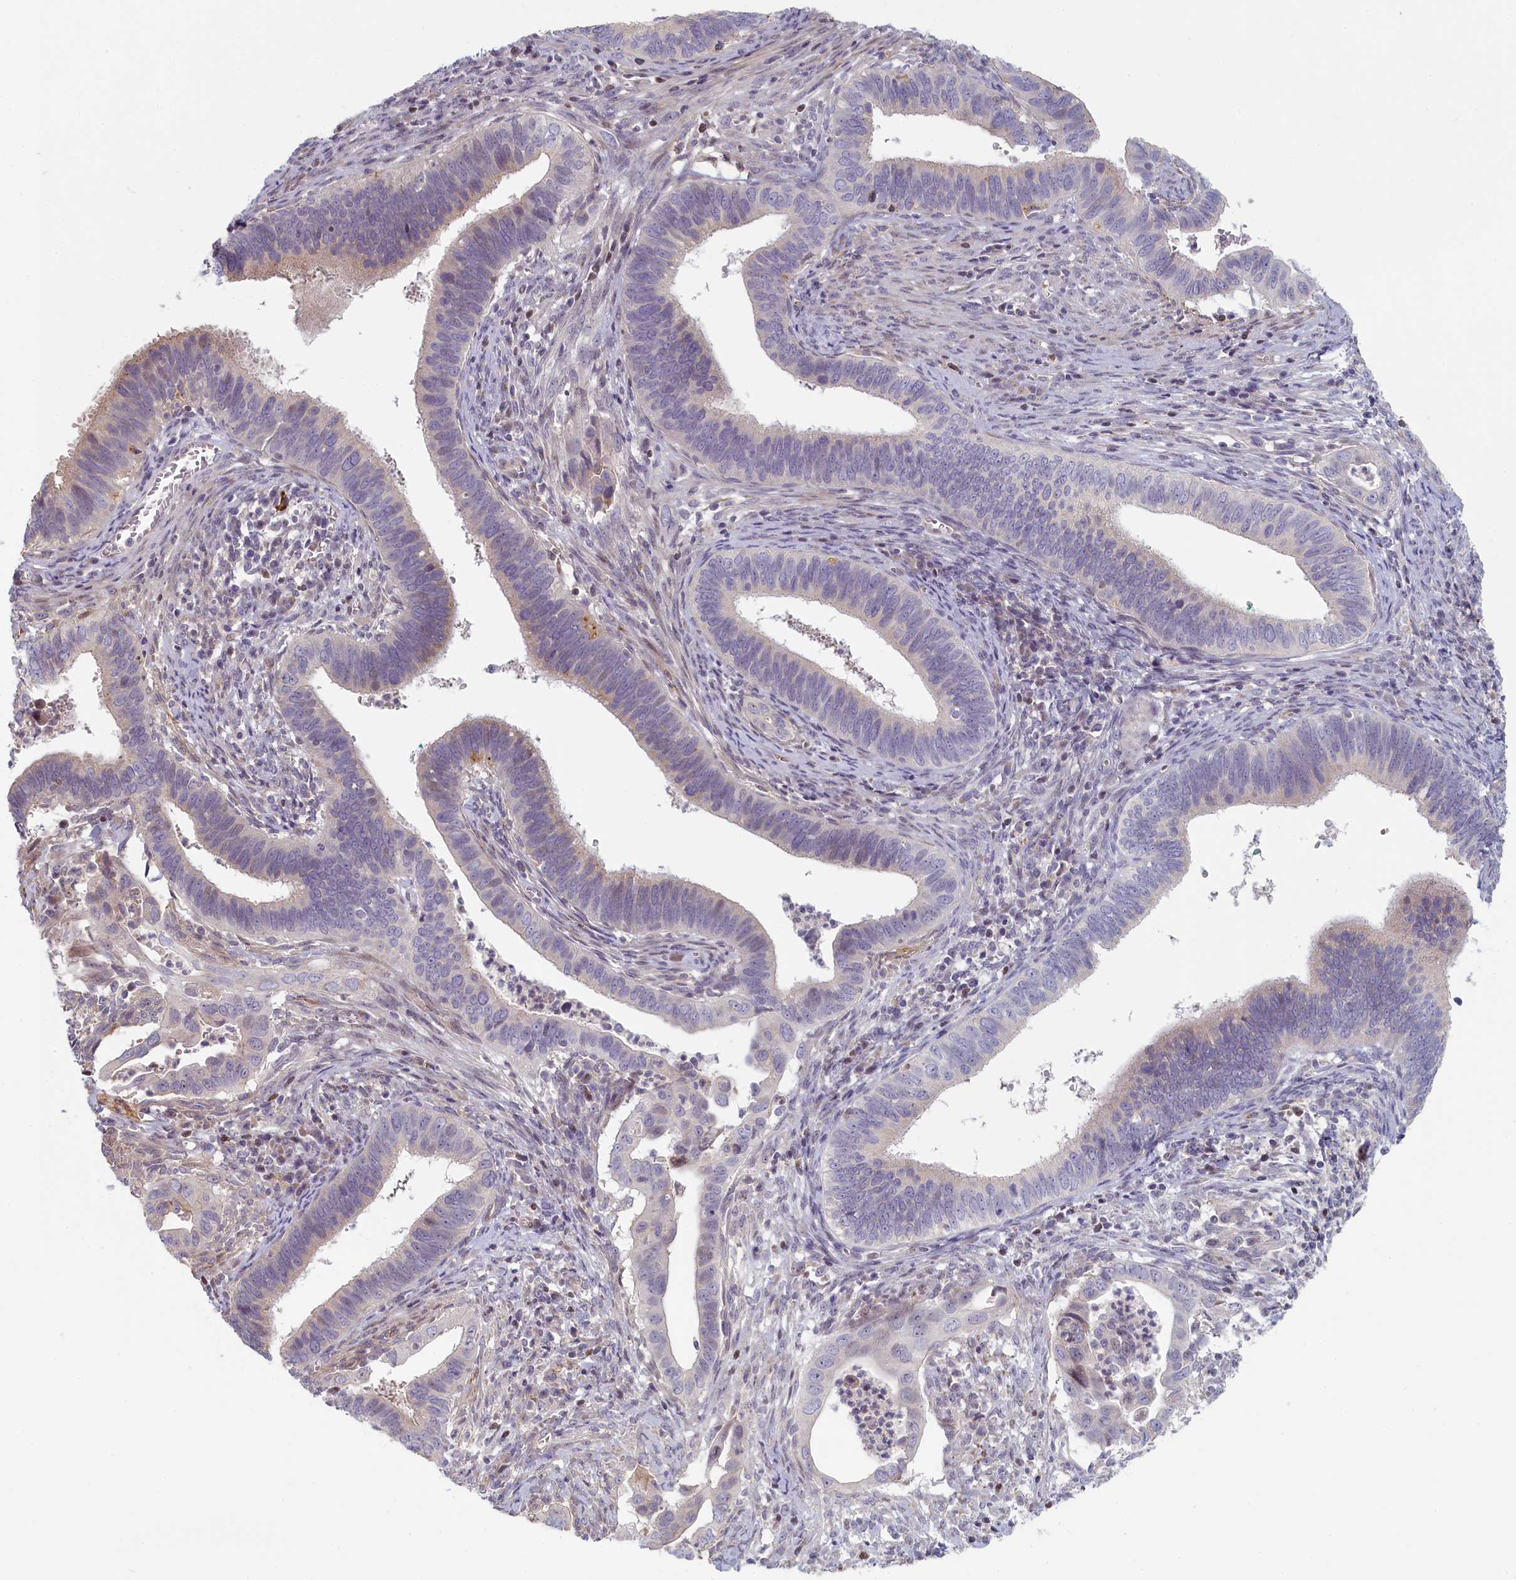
{"staining": {"intensity": "negative", "quantity": "none", "location": "none"}, "tissue": "cervical cancer", "cell_type": "Tumor cells", "image_type": "cancer", "snomed": [{"axis": "morphology", "description": "Adenocarcinoma, NOS"}, {"axis": "topography", "description": "Cervix"}], "caption": "Cervical cancer (adenocarcinoma) was stained to show a protein in brown. There is no significant staining in tumor cells. Nuclei are stained in blue.", "gene": "INTS4", "patient": {"sex": "female", "age": 42}}